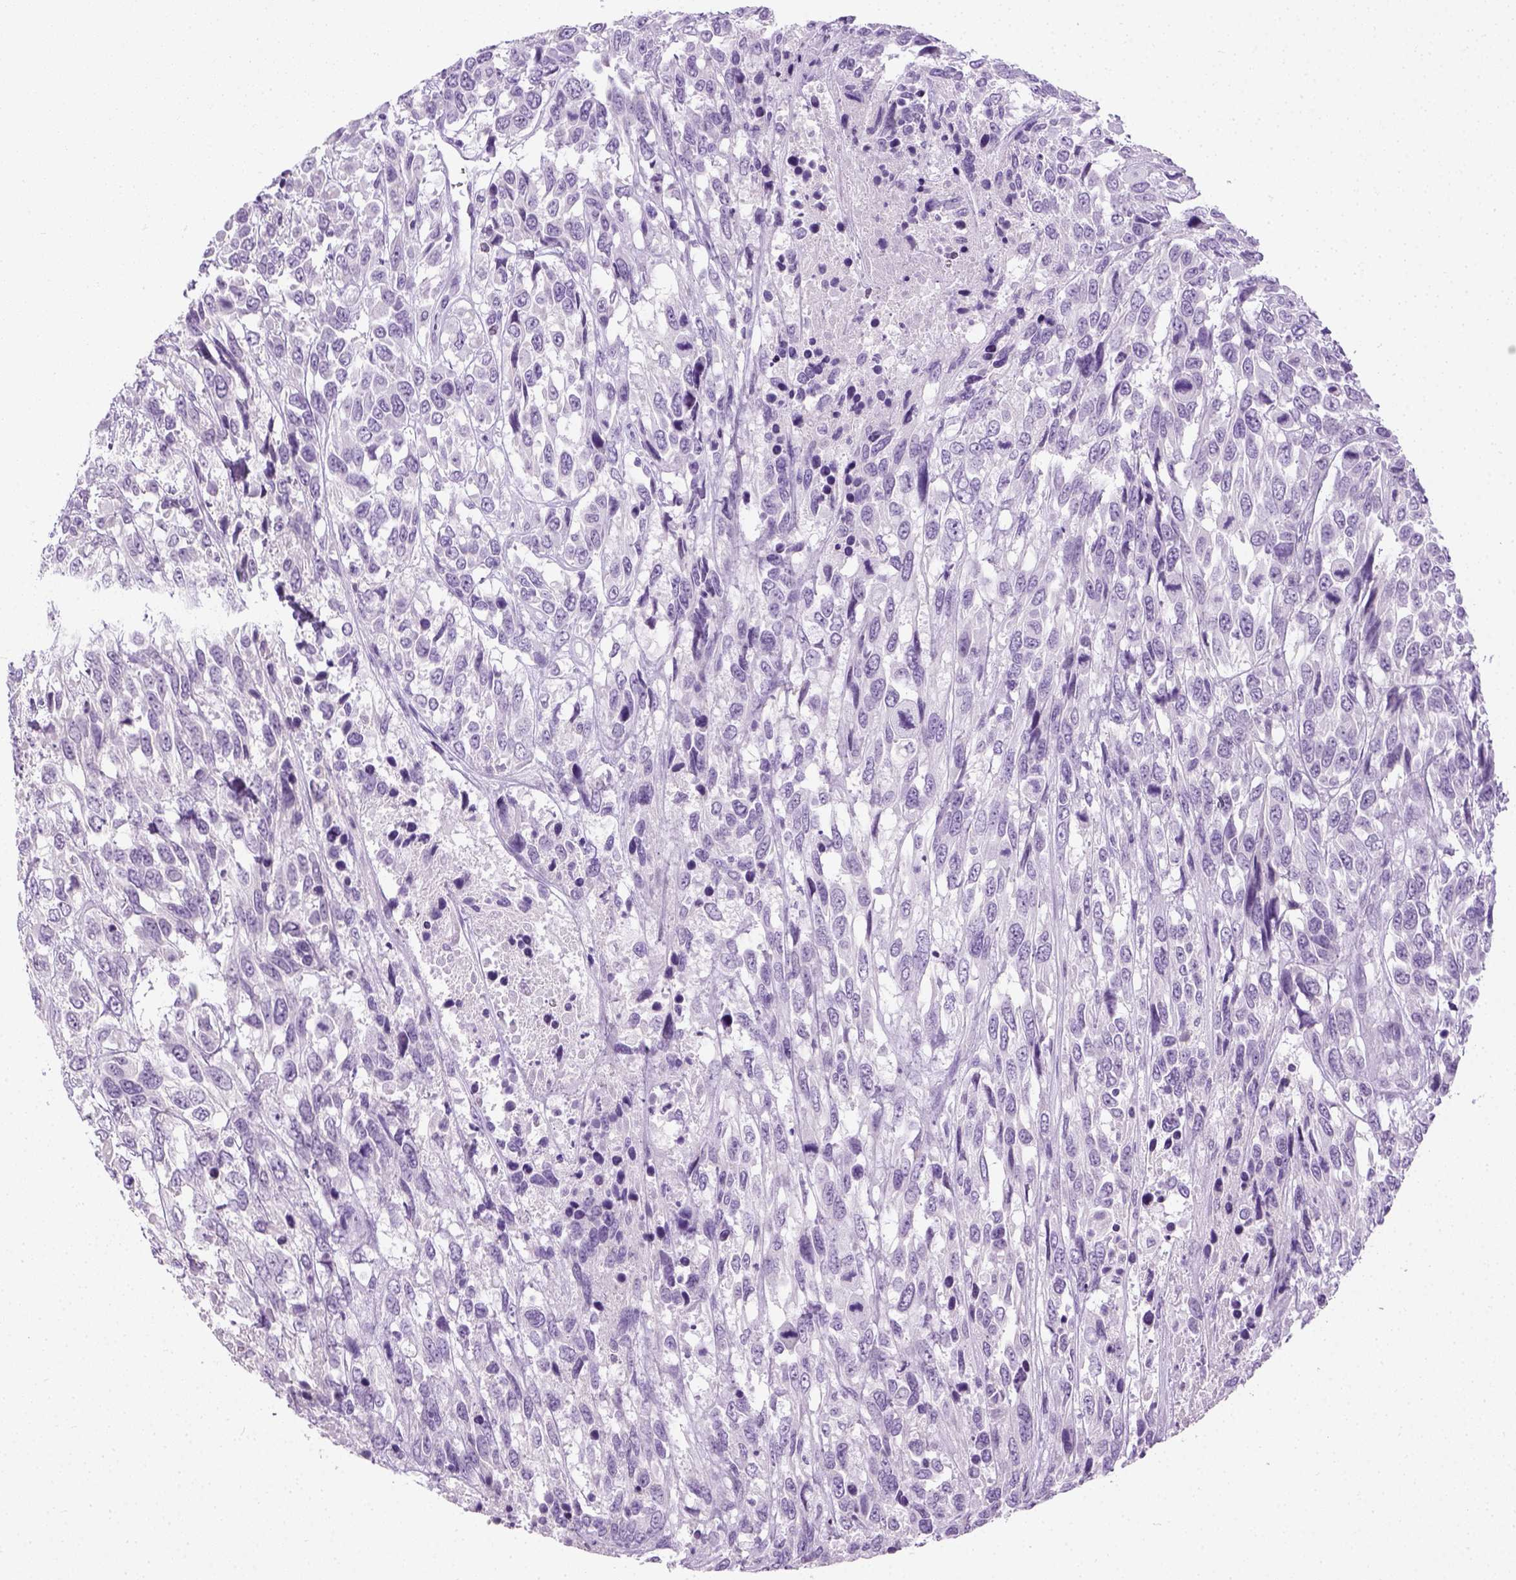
{"staining": {"intensity": "negative", "quantity": "none", "location": "none"}, "tissue": "urothelial cancer", "cell_type": "Tumor cells", "image_type": "cancer", "snomed": [{"axis": "morphology", "description": "Urothelial carcinoma, High grade"}, {"axis": "topography", "description": "Urinary bladder"}], "caption": "Photomicrograph shows no significant protein positivity in tumor cells of high-grade urothelial carcinoma.", "gene": "LGSN", "patient": {"sex": "female", "age": 70}}